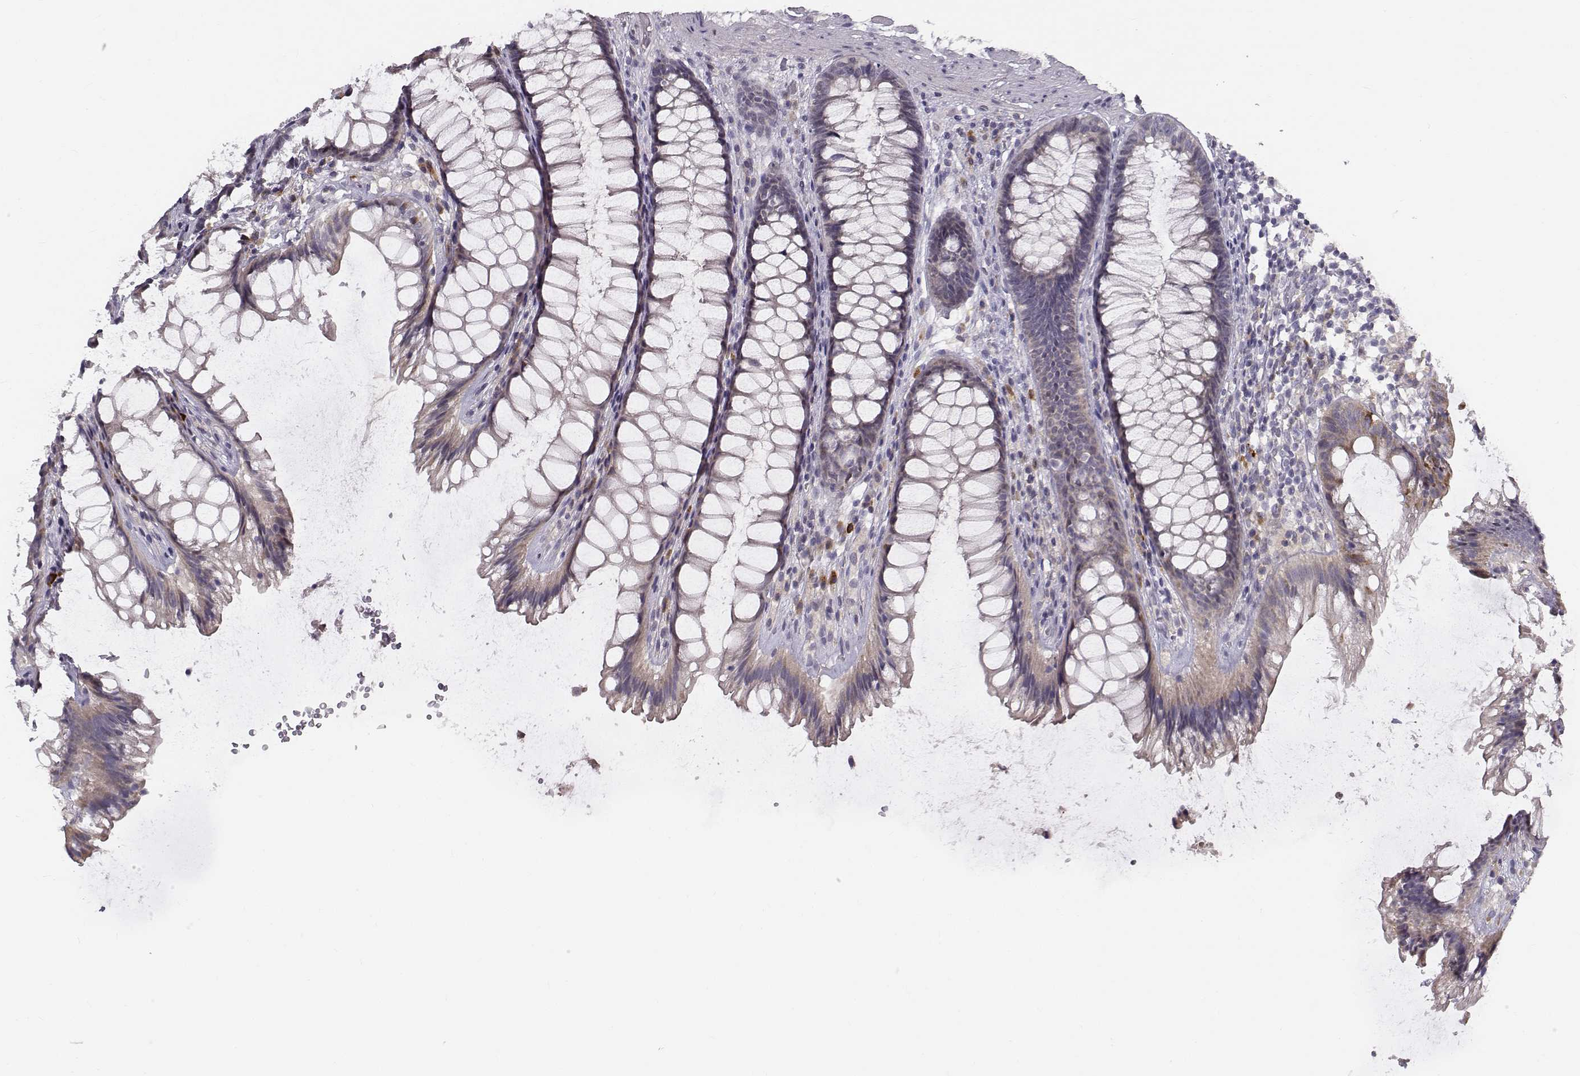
{"staining": {"intensity": "weak", "quantity": "25%-75%", "location": "cytoplasmic/membranous"}, "tissue": "rectum", "cell_type": "Glandular cells", "image_type": "normal", "snomed": [{"axis": "morphology", "description": "Normal tissue, NOS"}, {"axis": "topography", "description": "Rectum"}], "caption": "Rectum stained for a protein (brown) exhibits weak cytoplasmic/membranous positive staining in approximately 25%-75% of glandular cells.", "gene": "ACSL6", "patient": {"sex": "male", "age": 72}}